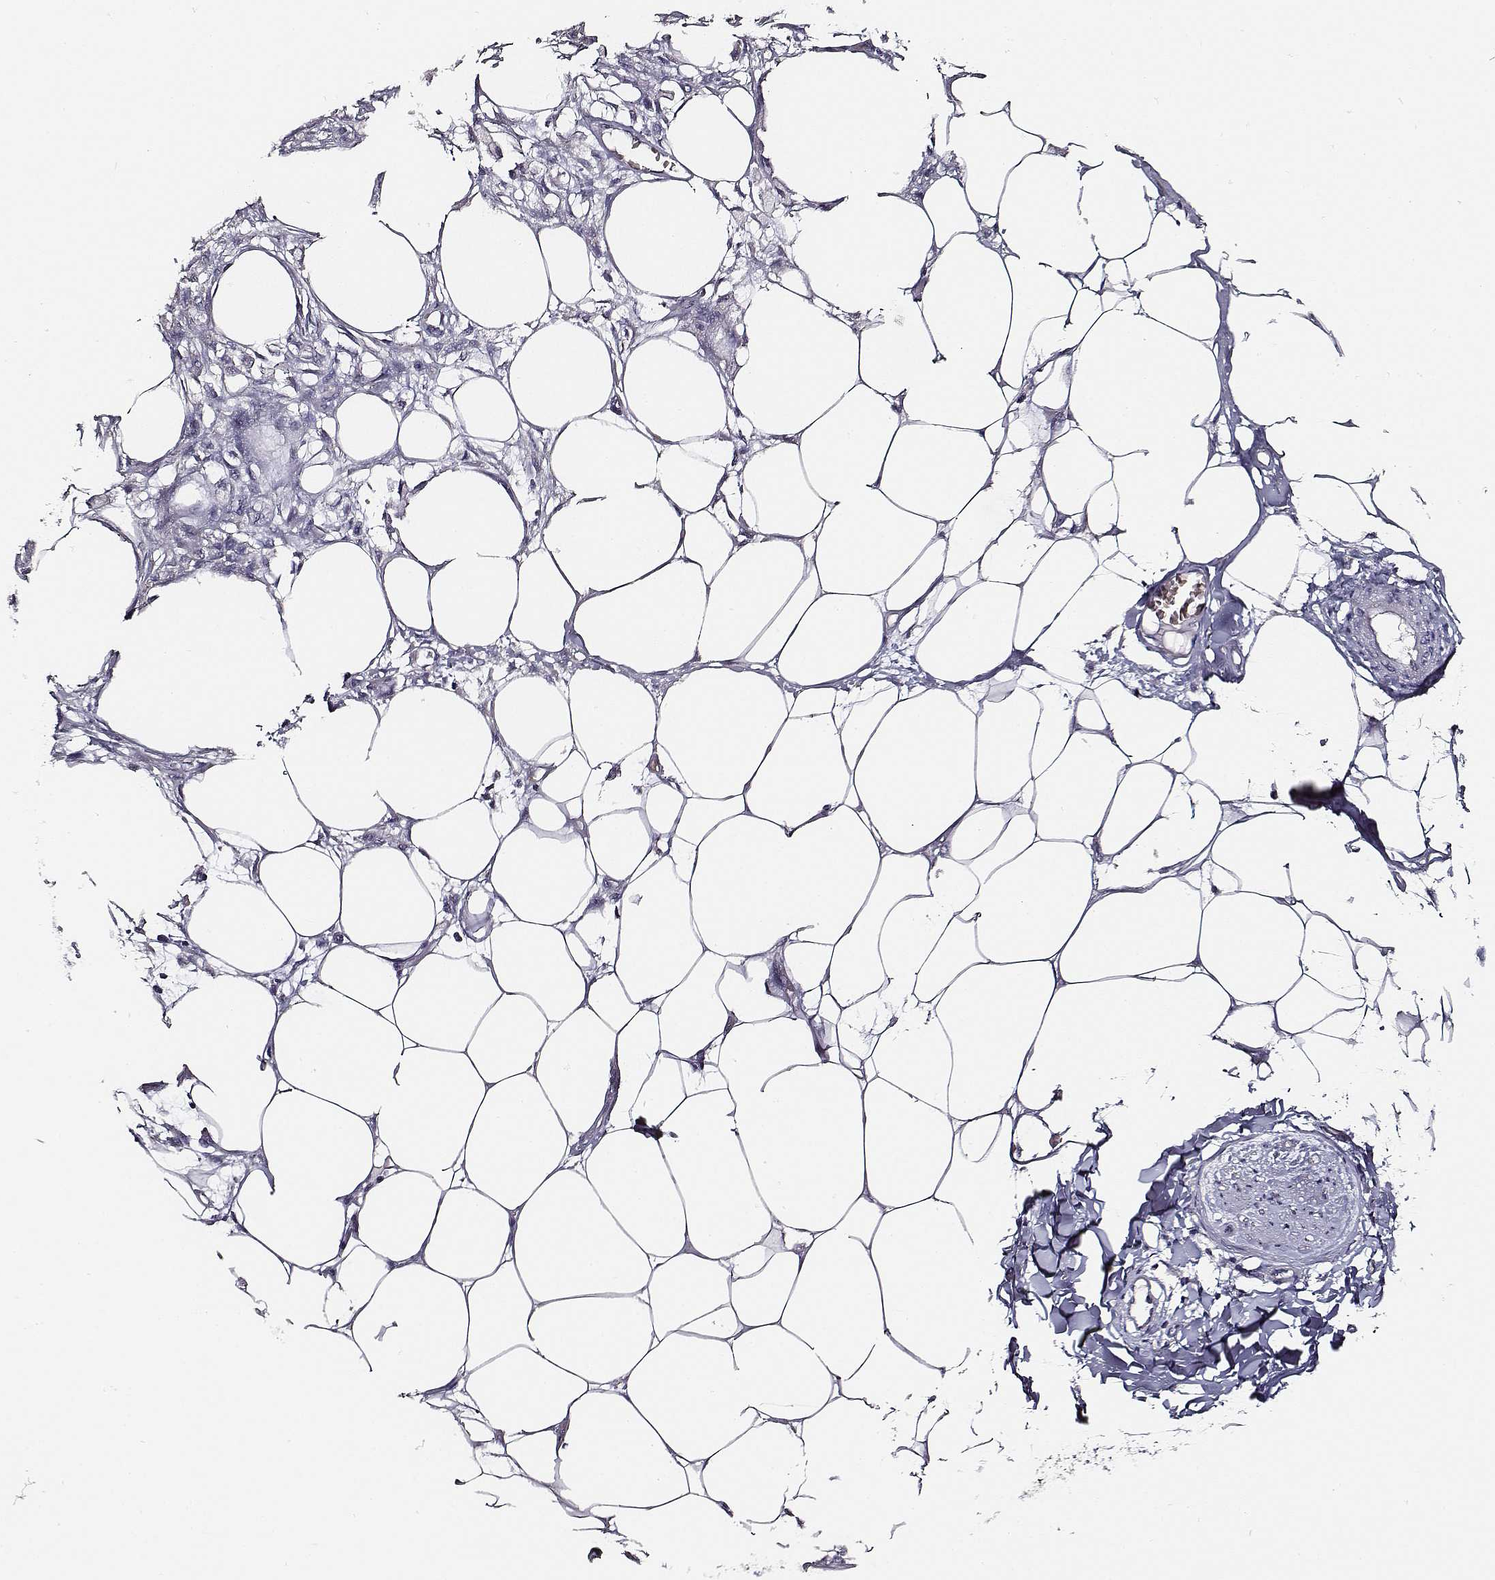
{"staining": {"intensity": "negative", "quantity": "none", "location": "none"}, "tissue": "skin cancer", "cell_type": "Tumor cells", "image_type": "cancer", "snomed": [{"axis": "morphology", "description": "Squamous cell carcinoma, NOS"}, {"axis": "topography", "description": "Skin"}], "caption": "Protein analysis of squamous cell carcinoma (skin) demonstrates no significant positivity in tumor cells. (Stains: DAB immunohistochemistry with hematoxylin counter stain, Microscopy: brightfield microscopy at high magnification).", "gene": "AADAT", "patient": {"sex": "female", "age": 59}}